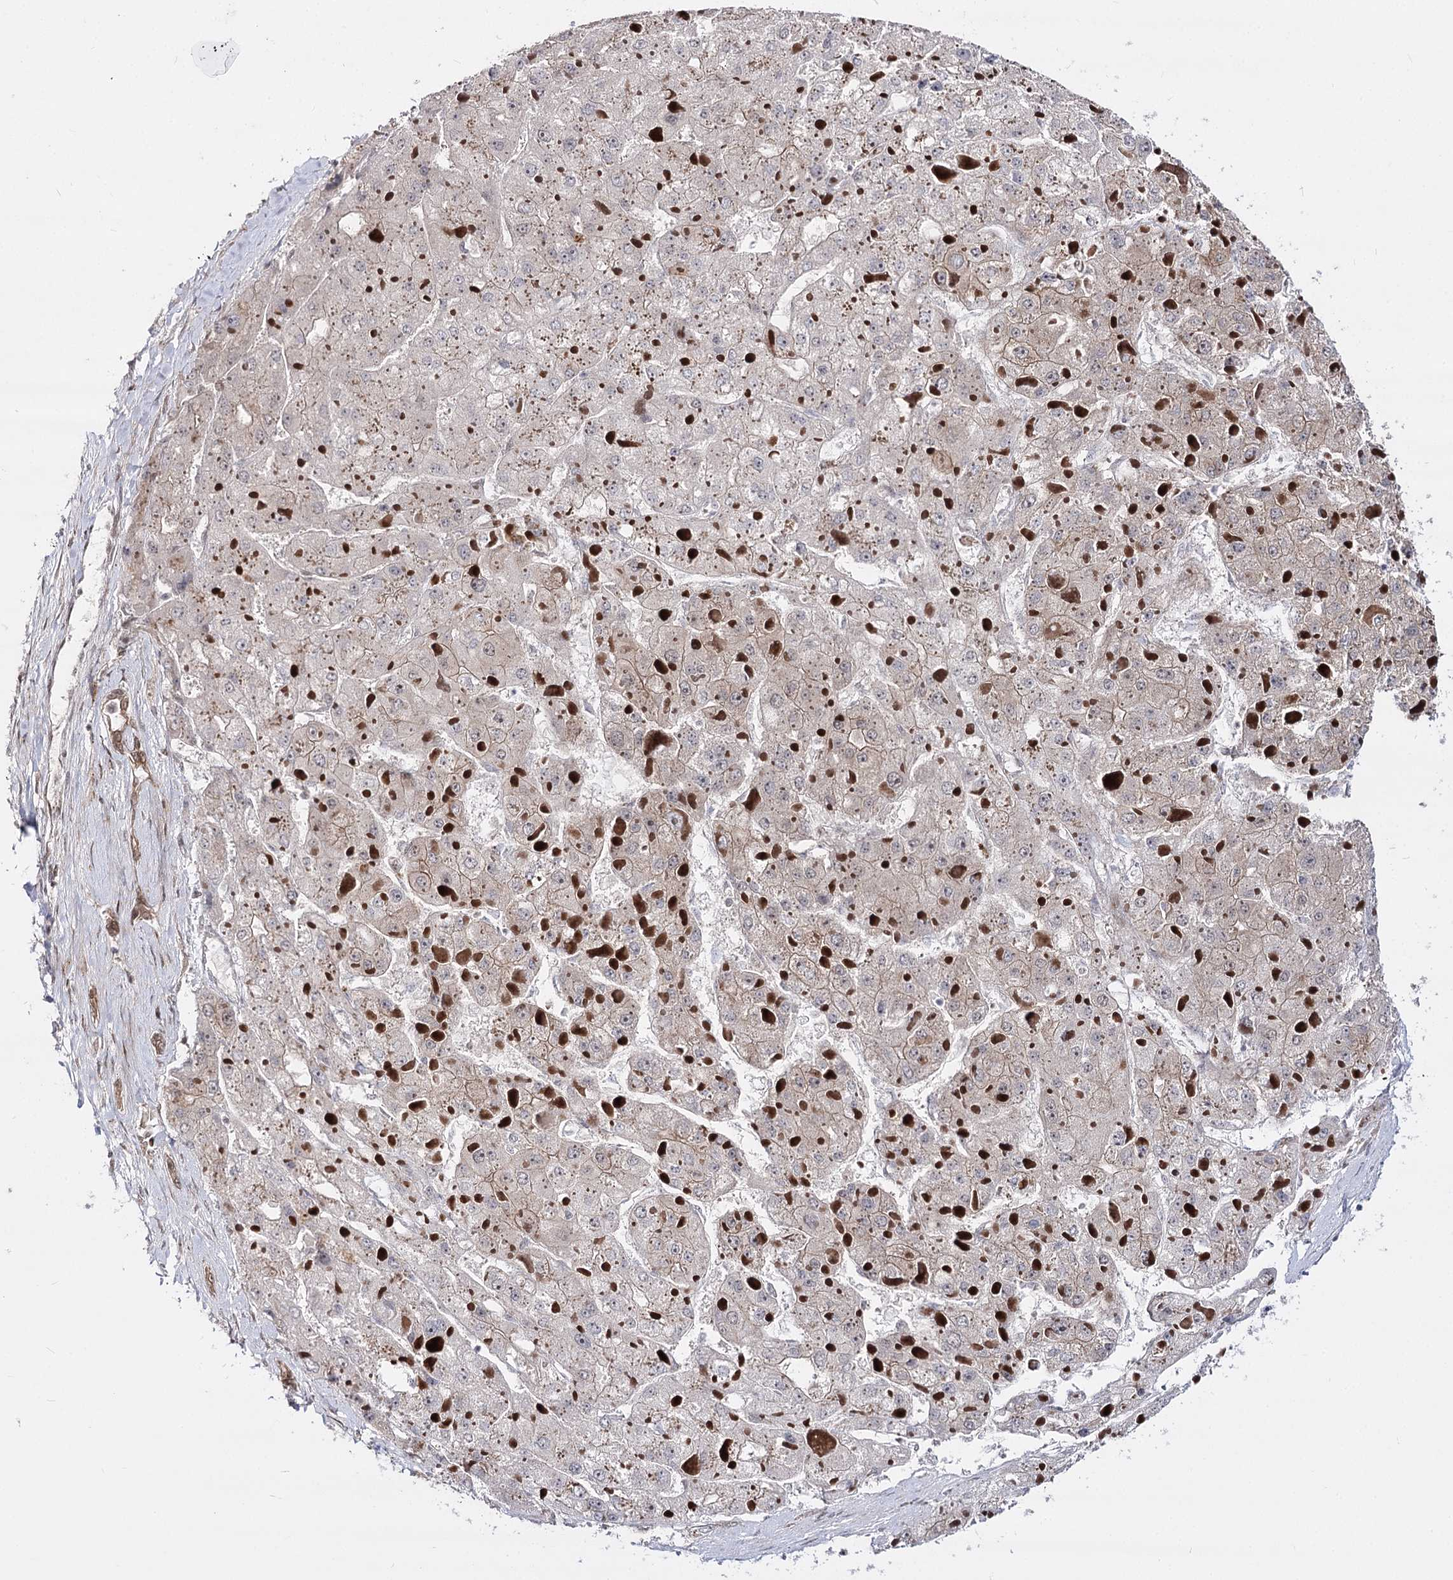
{"staining": {"intensity": "weak", "quantity": "25%-75%", "location": "cytoplasmic/membranous"}, "tissue": "liver cancer", "cell_type": "Tumor cells", "image_type": "cancer", "snomed": [{"axis": "morphology", "description": "Carcinoma, Hepatocellular, NOS"}, {"axis": "topography", "description": "Liver"}], "caption": "IHC image of human liver hepatocellular carcinoma stained for a protein (brown), which reveals low levels of weak cytoplasmic/membranous staining in approximately 25%-75% of tumor cells.", "gene": "STOX1", "patient": {"sex": "female", "age": 73}}